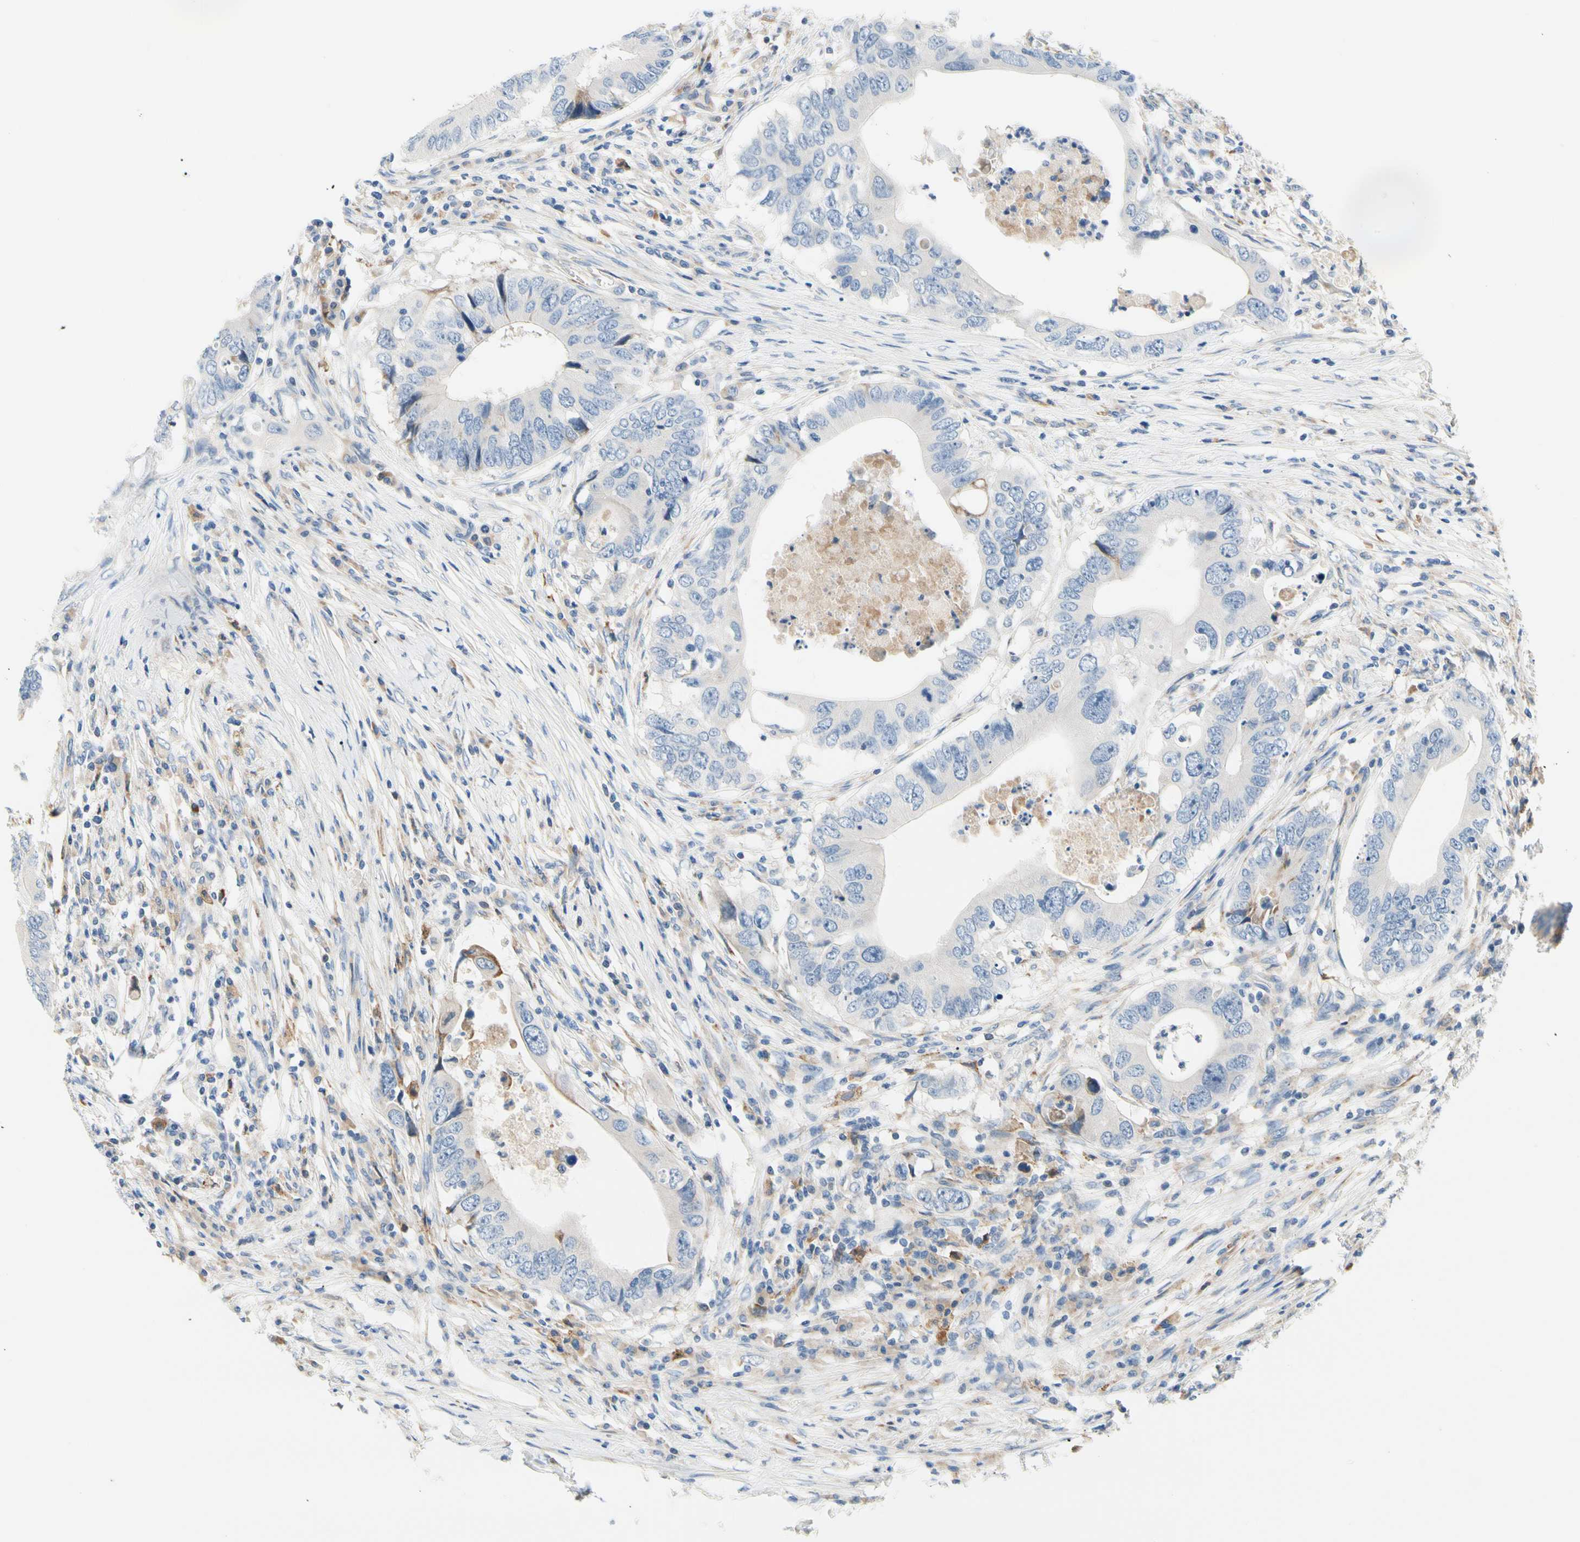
{"staining": {"intensity": "negative", "quantity": "none", "location": "none"}, "tissue": "colorectal cancer", "cell_type": "Tumor cells", "image_type": "cancer", "snomed": [{"axis": "morphology", "description": "Adenocarcinoma, NOS"}, {"axis": "topography", "description": "Colon"}], "caption": "A histopathology image of human colorectal cancer (adenocarcinoma) is negative for staining in tumor cells.", "gene": "STXBP1", "patient": {"sex": "male", "age": 71}}